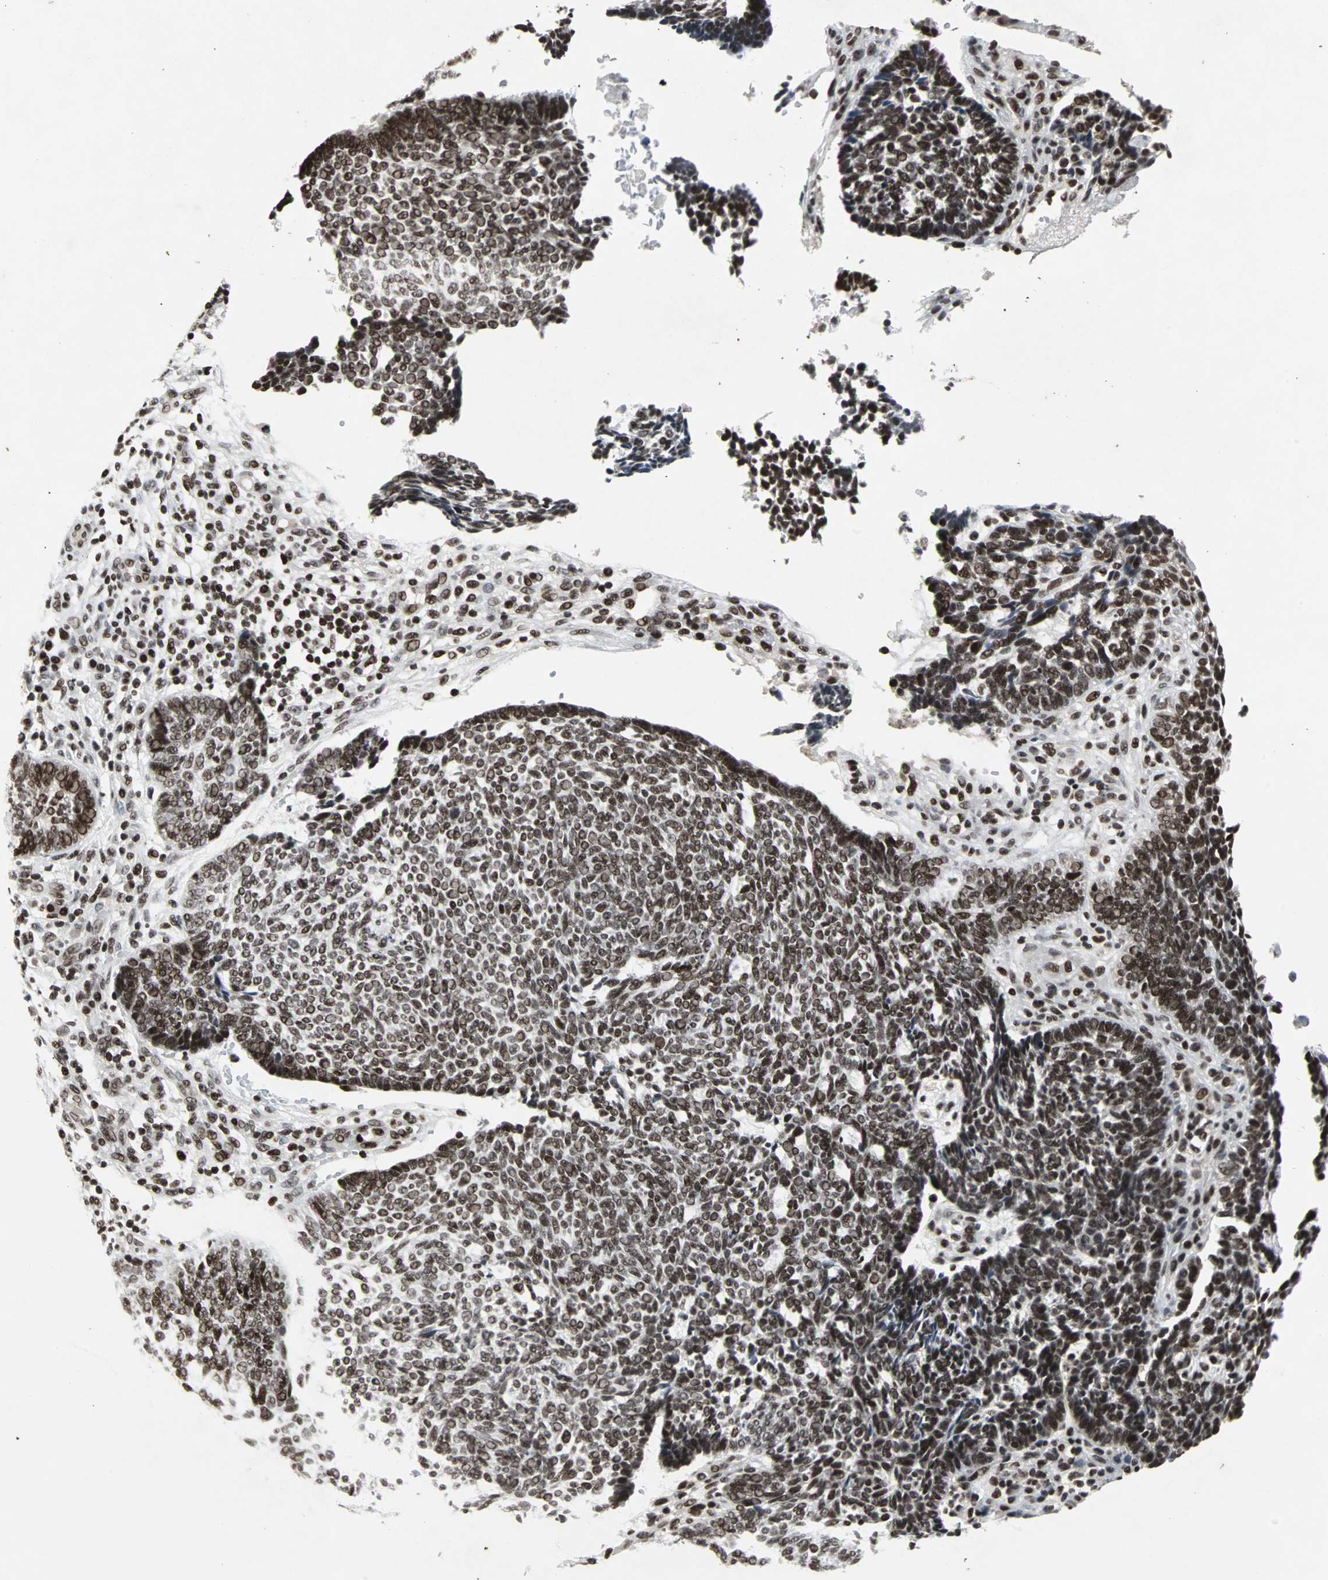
{"staining": {"intensity": "moderate", "quantity": ">75%", "location": "nuclear"}, "tissue": "skin cancer", "cell_type": "Tumor cells", "image_type": "cancer", "snomed": [{"axis": "morphology", "description": "Normal tissue, NOS"}, {"axis": "morphology", "description": "Basal cell carcinoma"}, {"axis": "topography", "description": "Skin"}], "caption": "IHC image of human skin cancer stained for a protein (brown), which demonstrates medium levels of moderate nuclear expression in approximately >75% of tumor cells.", "gene": "PNKP", "patient": {"sex": "male", "age": 87}}